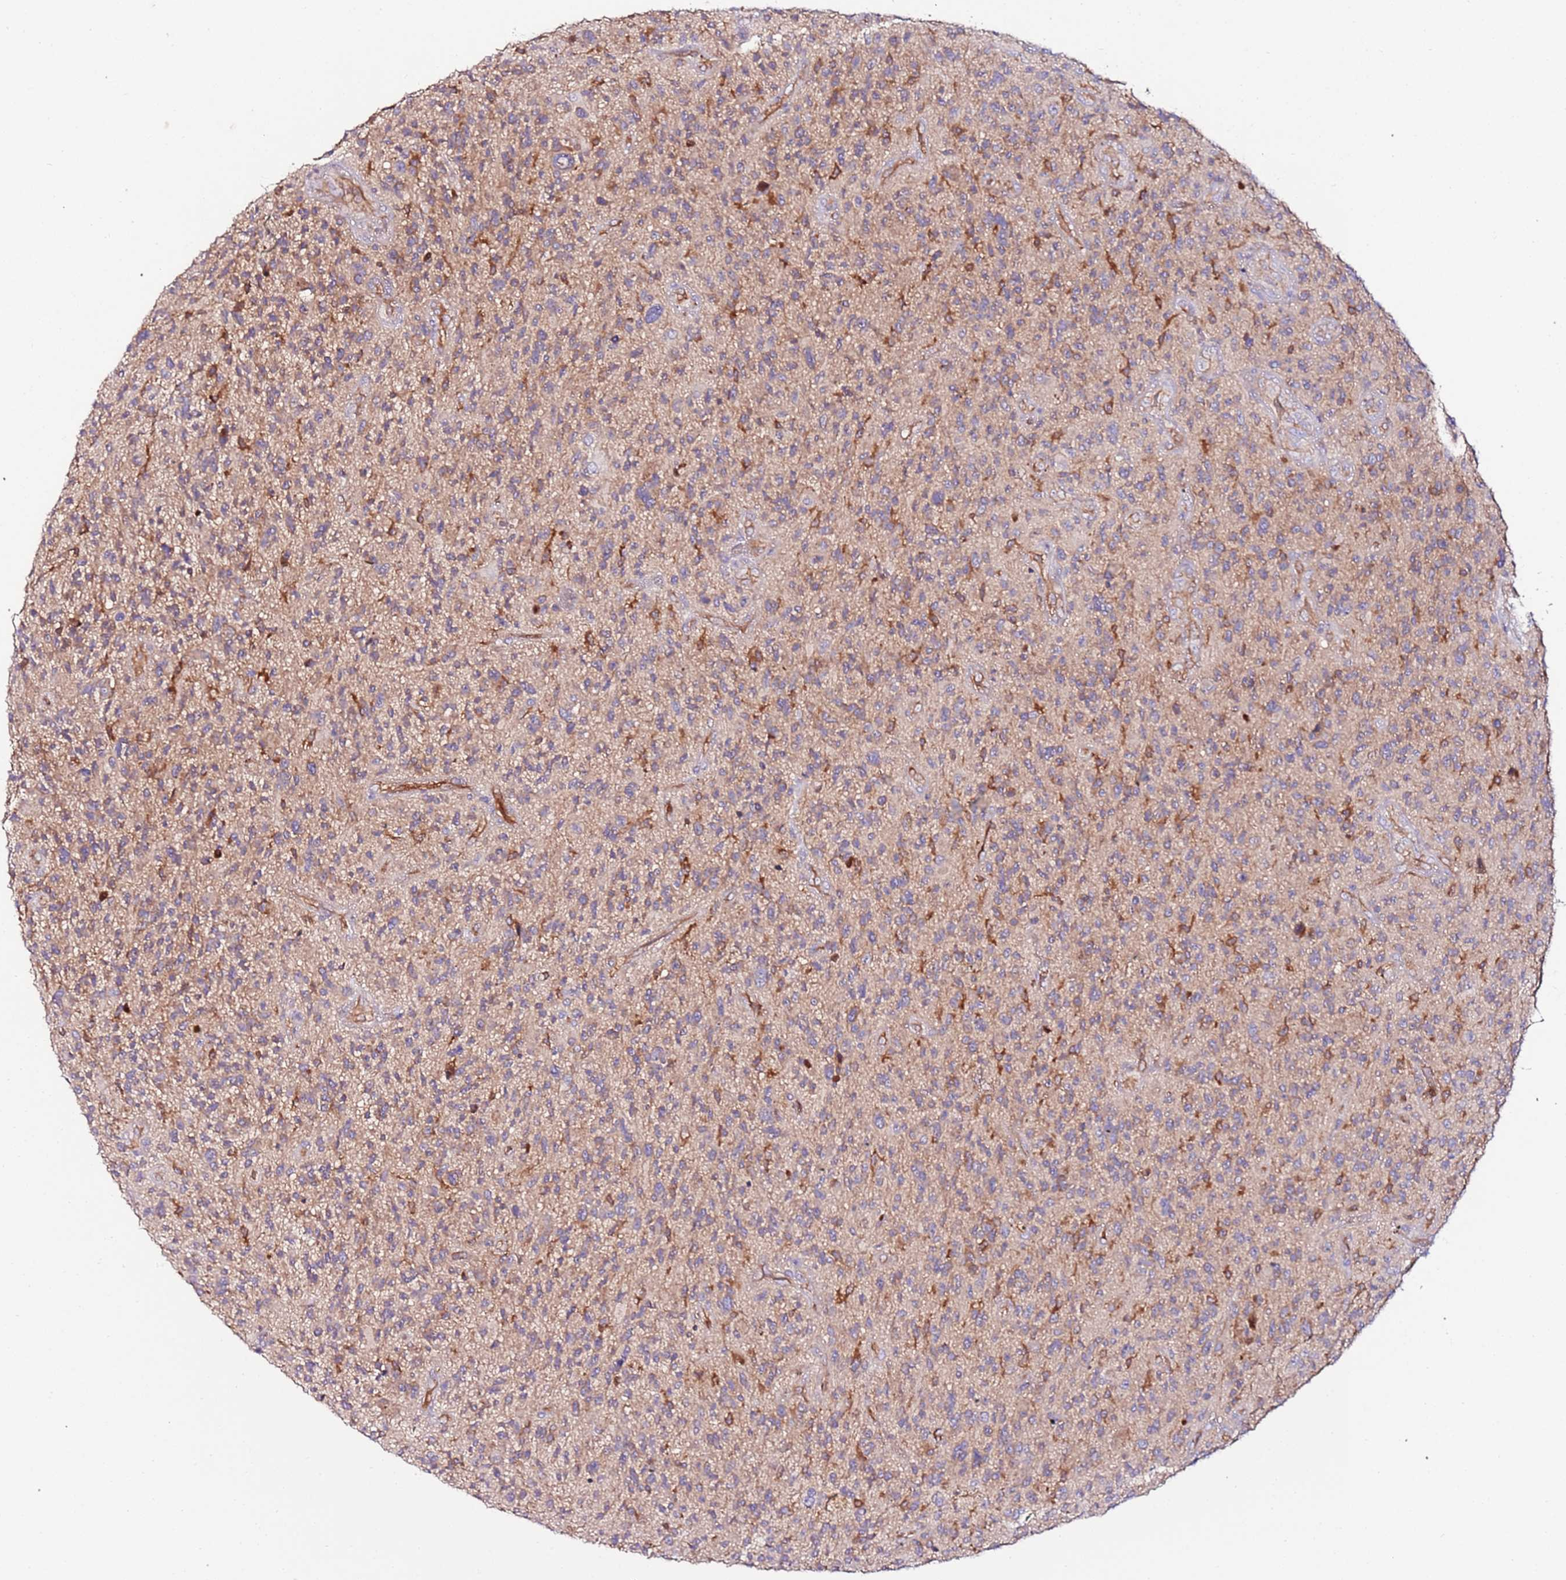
{"staining": {"intensity": "weak", "quantity": ">75%", "location": "cytoplasmic/membranous"}, "tissue": "glioma", "cell_type": "Tumor cells", "image_type": "cancer", "snomed": [{"axis": "morphology", "description": "Glioma, malignant, High grade"}, {"axis": "topography", "description": "Brain"}], "caption": "Immunohistochemistry (IHC) micrograph of neoplastic tissue: human glioma stained using IHC displays low levels of weak protein expression localized specifically in the cytoplasmic/membranous of tumor cells, appearing as a cytoplasmic/membranous brown color.", "gene": "FLVCR1", "patient": {"sex": "male", "age": 47}}